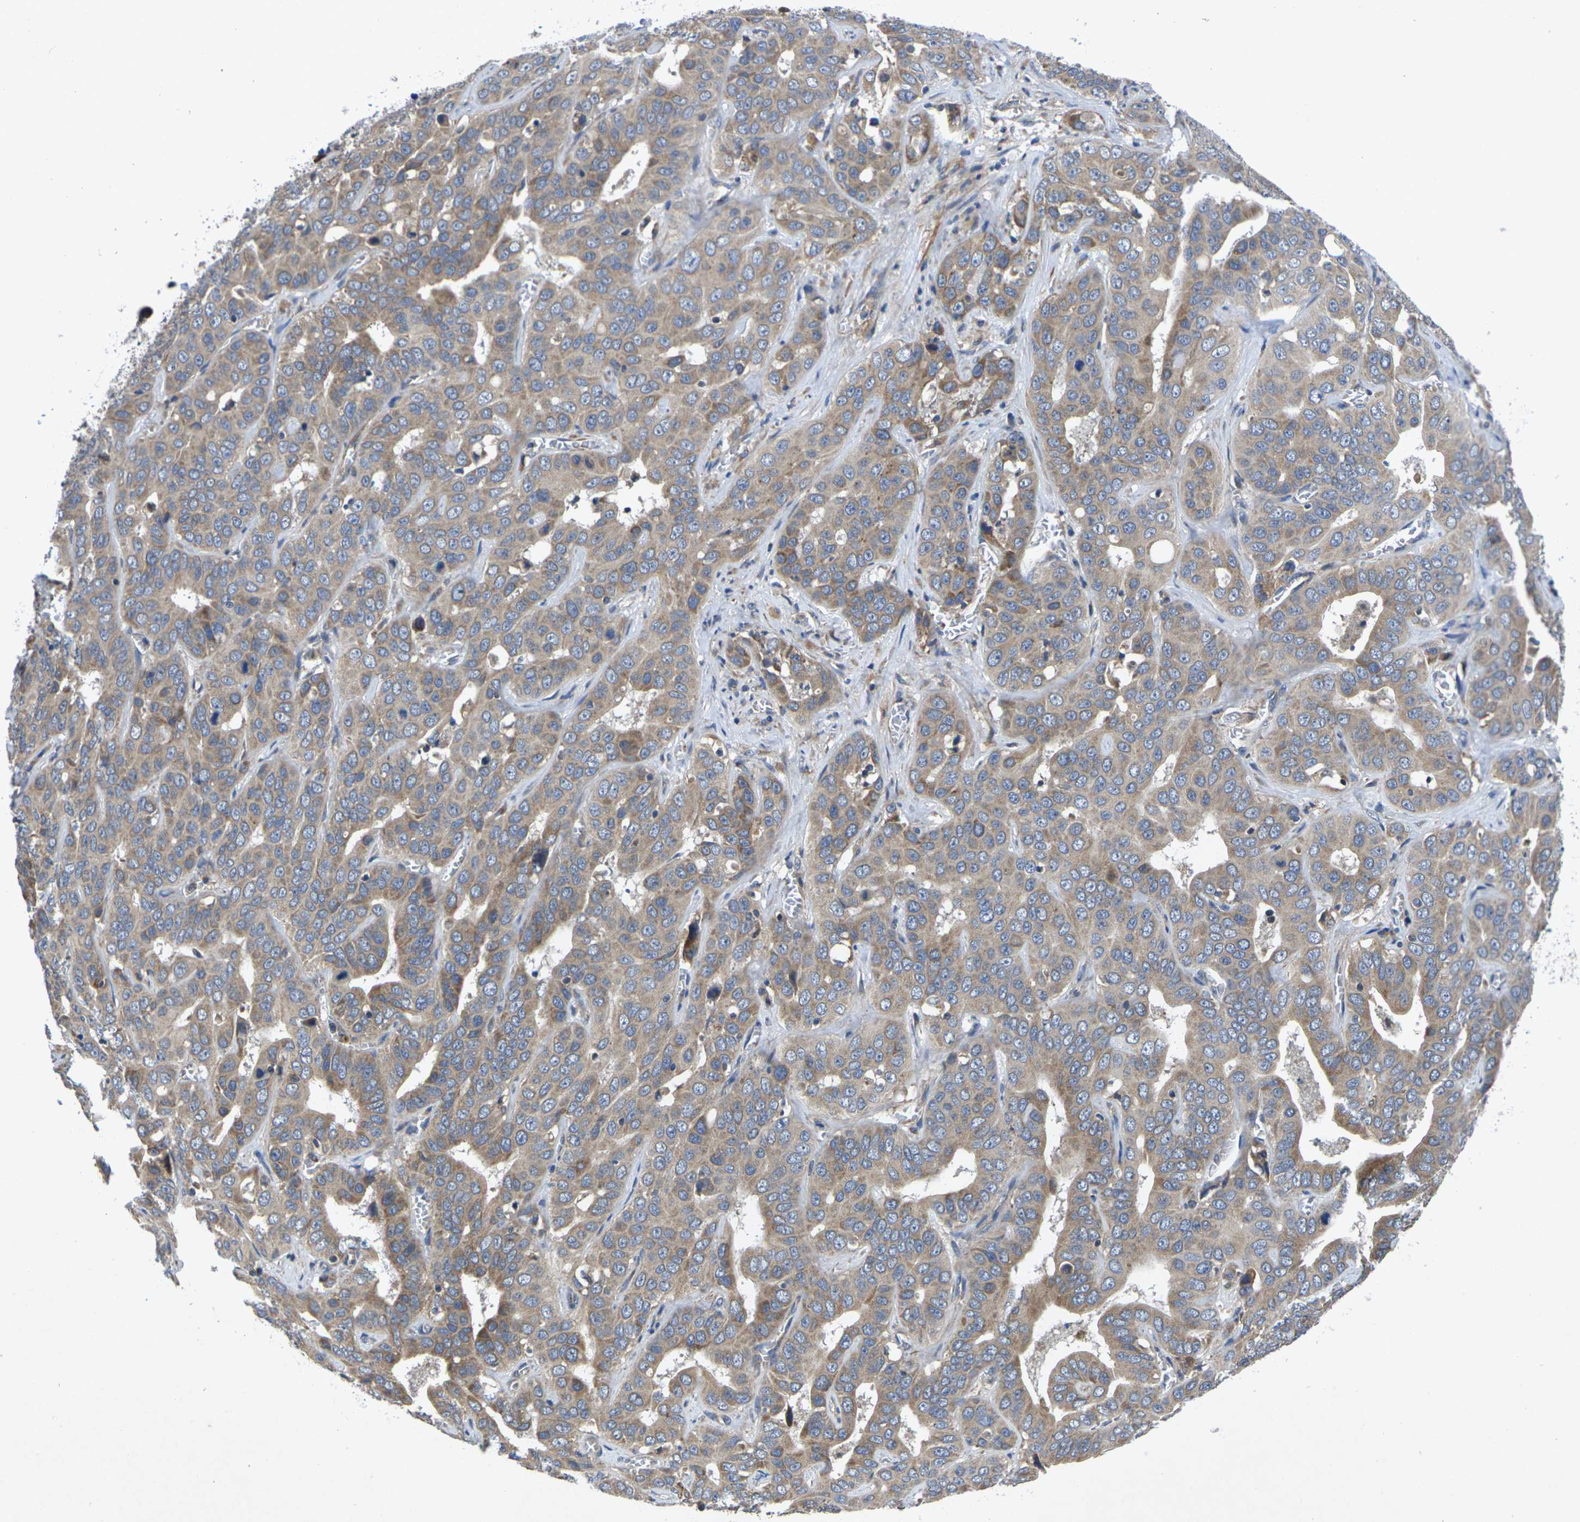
{"staining": {"intensity": "moderate", "quantity": "25%-75%", "location": "cytoplasmic/membranous"}, "tissue": "liver cancer", "cell_type": "Tumor cells", "image_type": "cancer", "snomed": [{"axis": "morphology", "description": "Cholangiocarcinoma"}, {"axis": "topography", "description": "Liver"}], "caption": "A brown stain highlights moderate cytoplasmic/membranous staining of a protein in human liver cholangiocarcinoma tumor cells.", "gene": "KIF1B", "patient": {"sex": "female", "age": 52}}